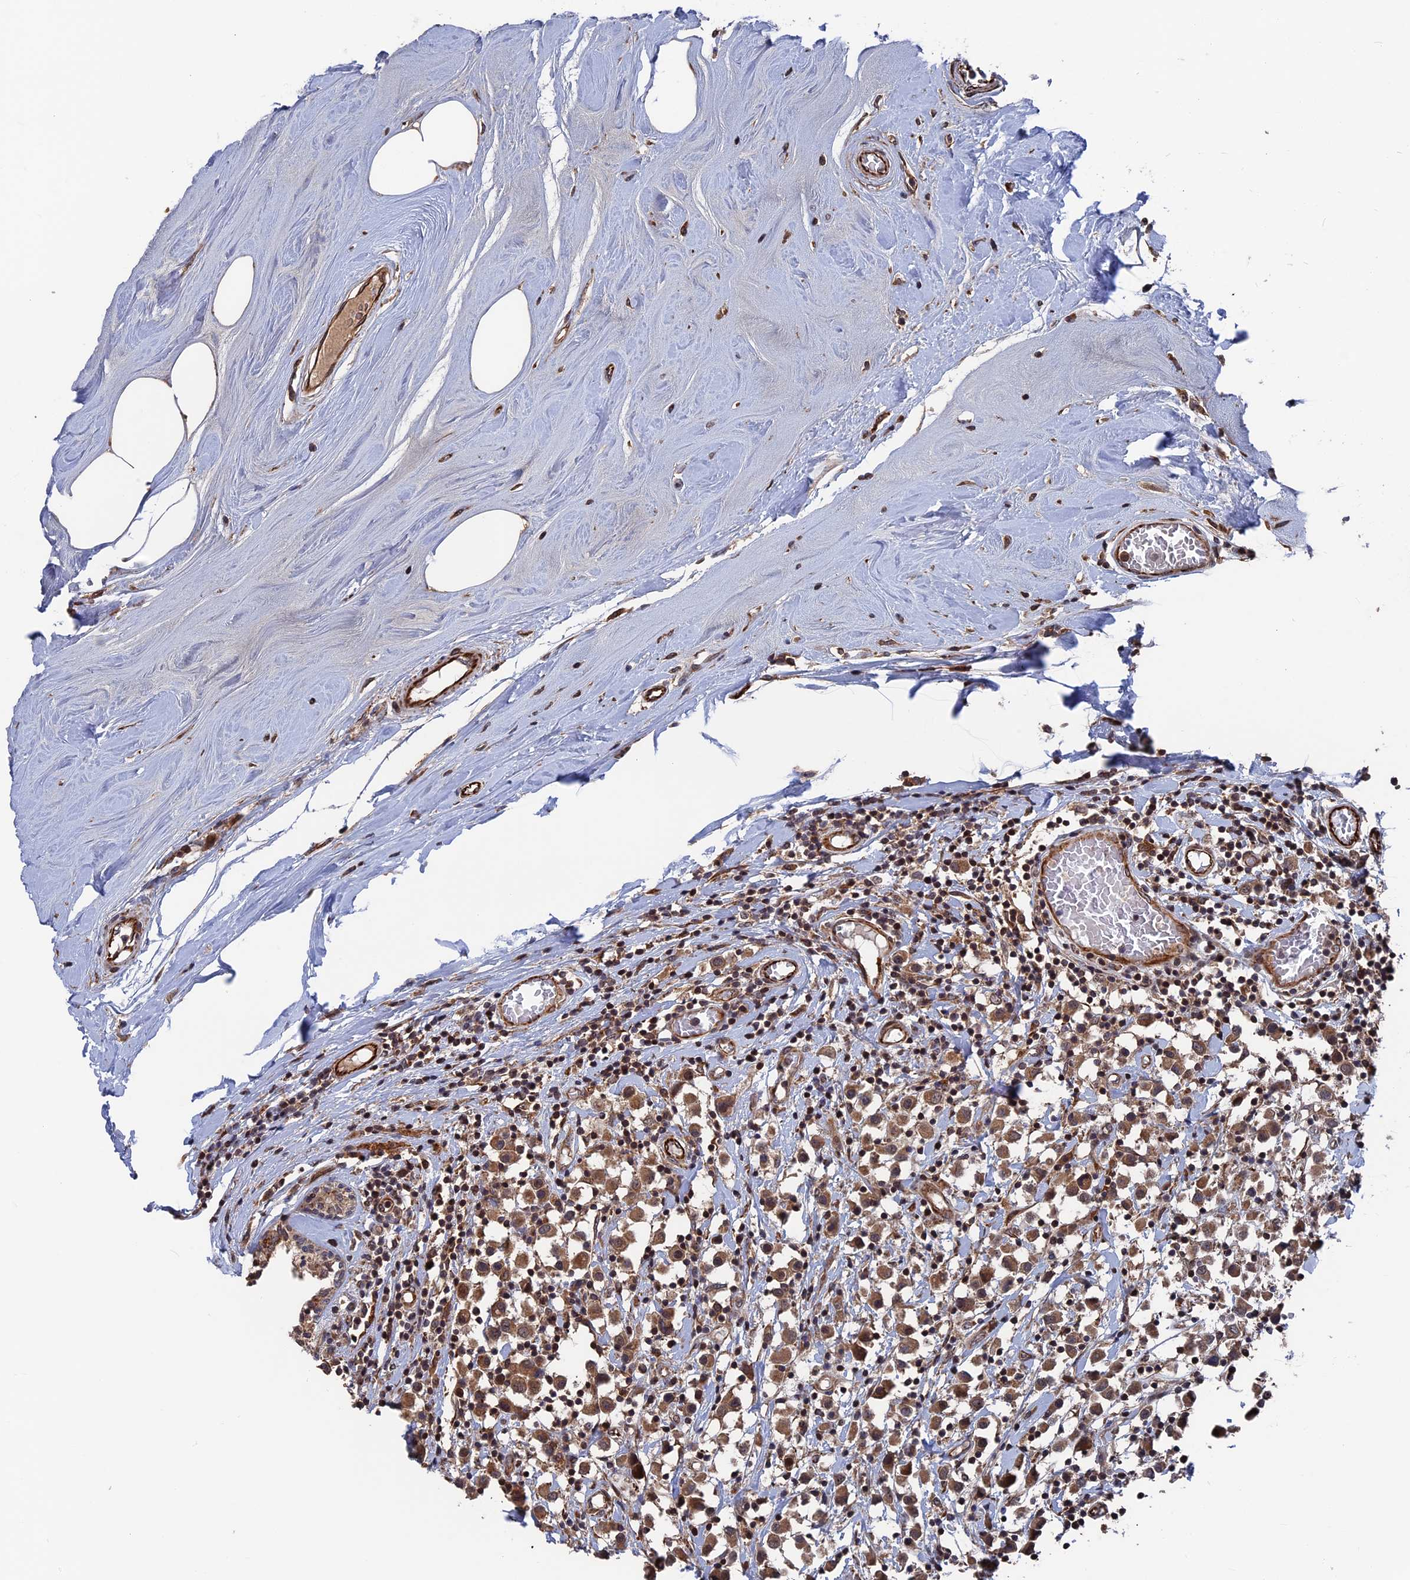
{"staining": {"intensity": "moderate", "quantity": ">75%", "location": "cytoplasmic/membranous"}, "tissue": "breast cancer", "cell_type": "Tumor cells", "image_type": "cancer", "snomed": [{"axis": "morphology", "description": "Duct carcinoma"}, {"axis": "topography", "description": "Breast"}], "caption": "Immunohistochemistry (IHC) (DAB (3,3'-diaminobenzidine)) staining of human breast cancer (invasive ductal carcinoma) exhibits moderate cytoplasmic/membranous protein staining in approximately >75% of tumor cells.", "gene": "PLA2G15", "patient": {"sex": "female", "age": 61}}